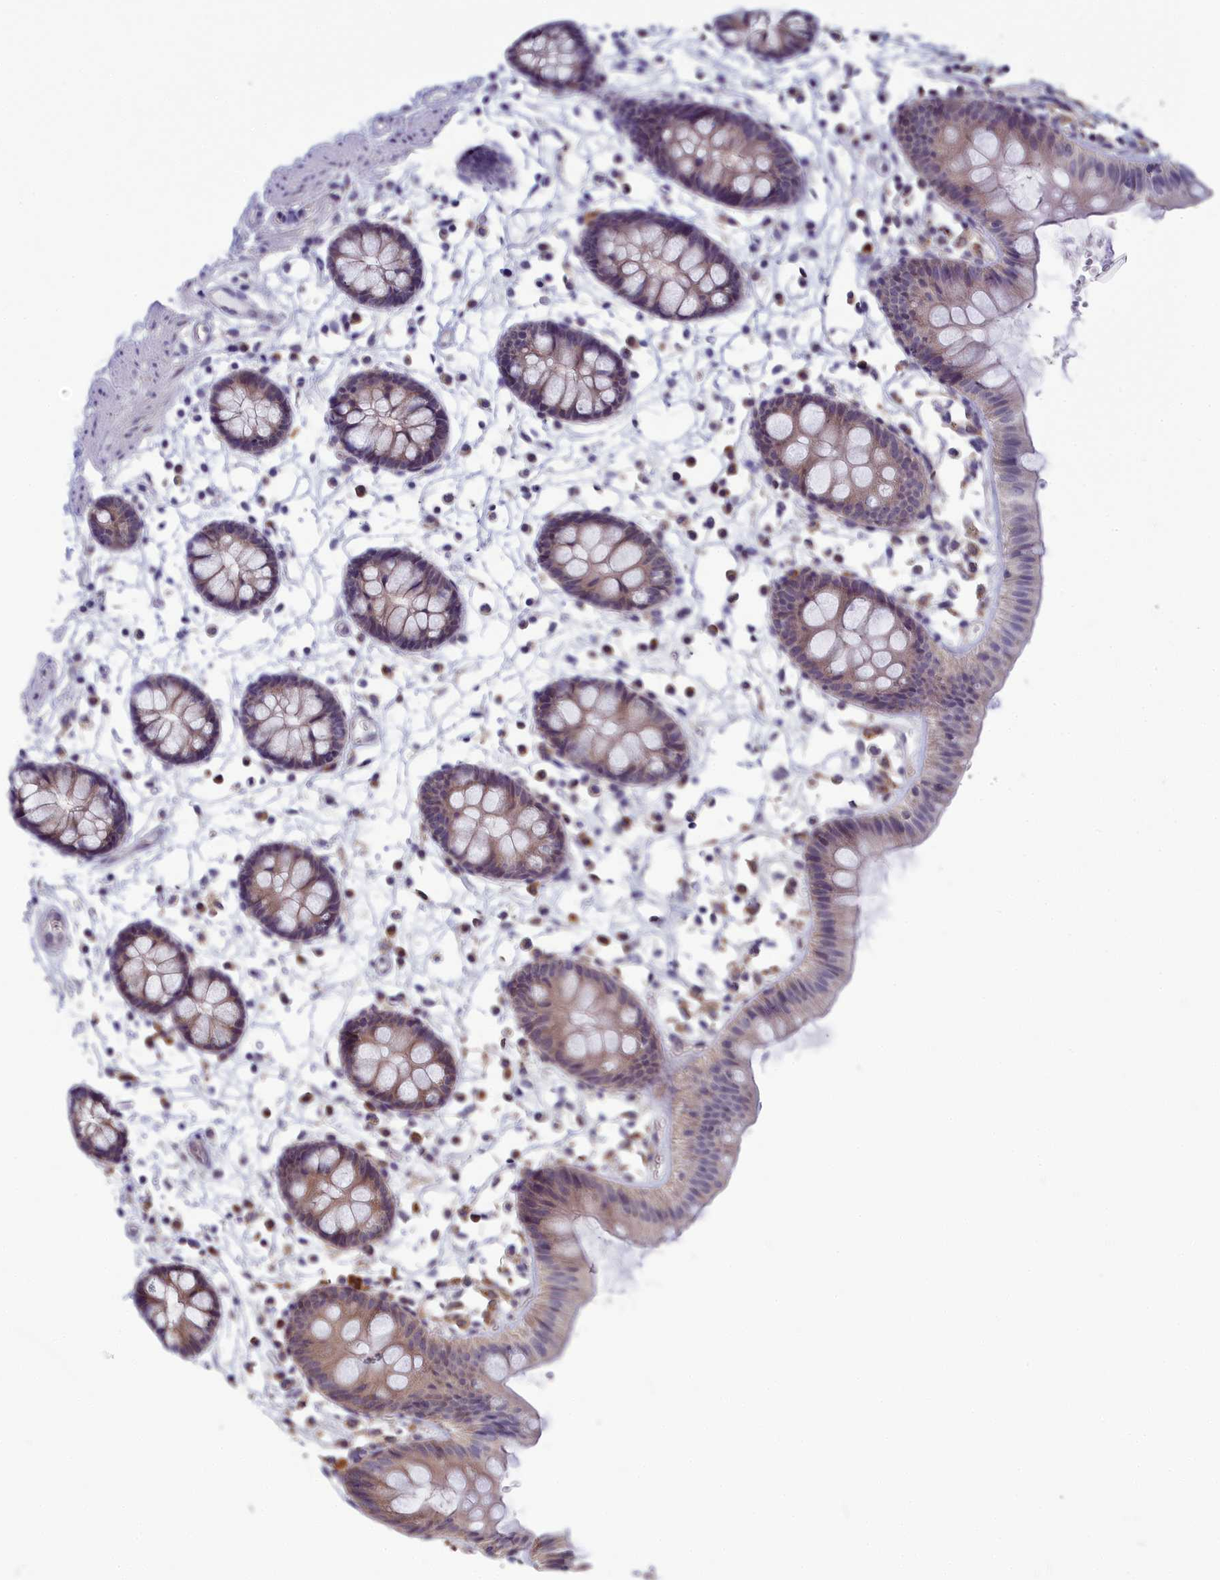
{"staining": {"intensity": "weak", "quantity": ">75%", "location": "cytoplasmic/membranous"}, "tissue": "colon", "cell_type": "Endothelial cells", "image_type": "normal", "snomed": [{"axis": "morphology", "description": "Normal tissue, NOS"}, {"axis": "topography", "description": "Colon"}], "caption": "Immunohistochemistry of unremarkable human colon shows low levels of weak cytoplasmic/membranous positivity in approximately >75% of endothelial cells. Using DAB (3,3'-diaminobenzidine) (brown) and hematoxylin (blue) stains, captured at high magnification using brightfield microscopy.", "gene": "MRI1", "patient": {"sex": "male", "age": 56}}